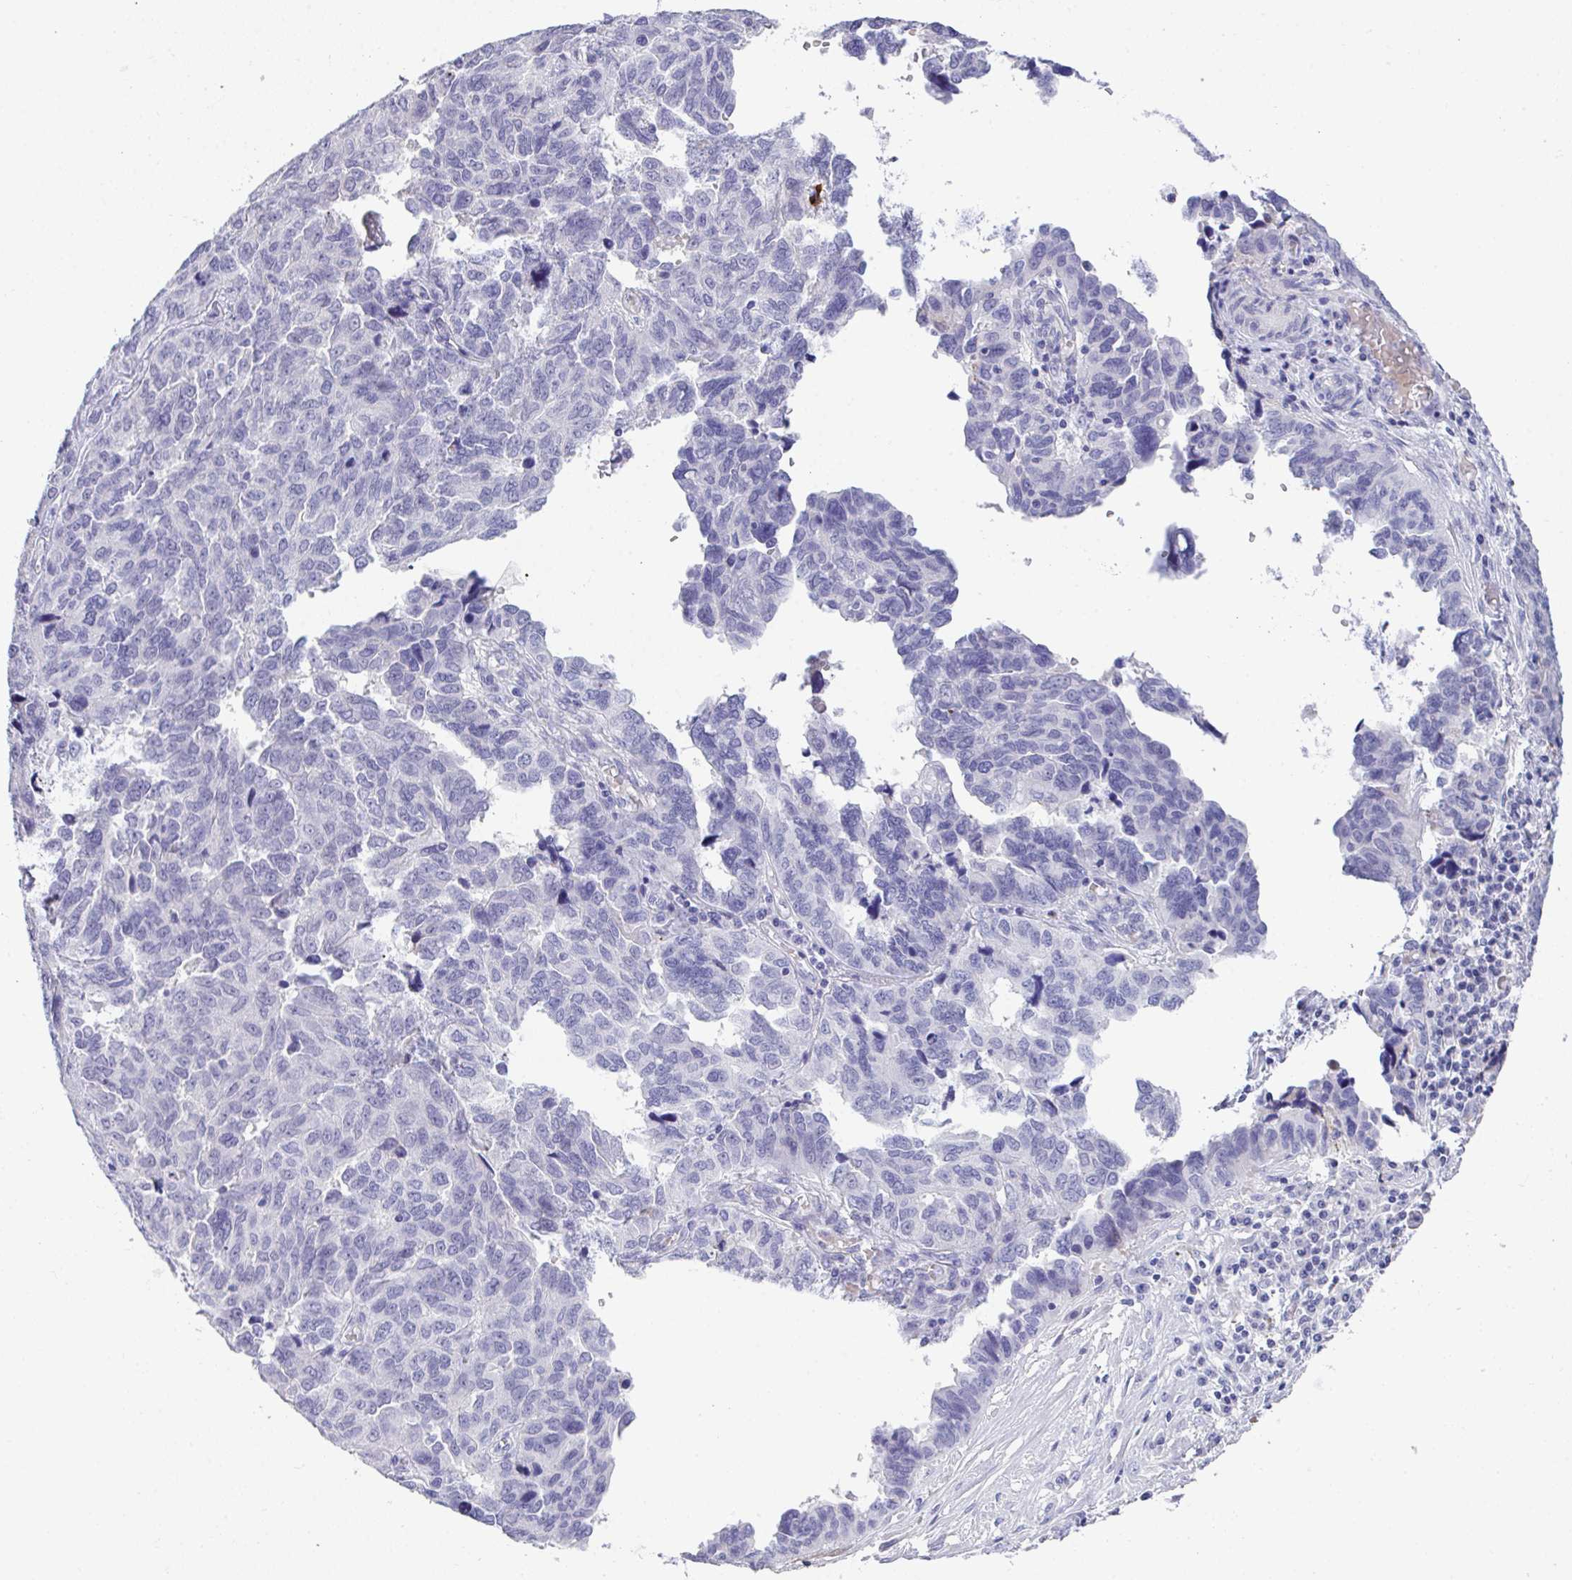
{"staining": {"intensity": "negative", "quantity": "none", "location": "none"}, "tissue": "ovarian cancer", "cell_type": "Tumor cells", "image_type": "cancer", "snomed": [{"axis": "morphology", "description": "Cystadenocarcinoma, serous, NOS"}, {"axis": "topography", "description": "Ovary"}], "caption": "DAB (3,3'-diaminobenzidine) immunohistochemical staining of human serous cystadenocarcinoma (ovarian) exhibits no significant positivity in tumor cells. The staining is performed using DAB brown chromogen with nuclei counter-stained in using hematoxylin.", "gene": "KMT2E", "patient": {"sex": "female", "age": 64}}